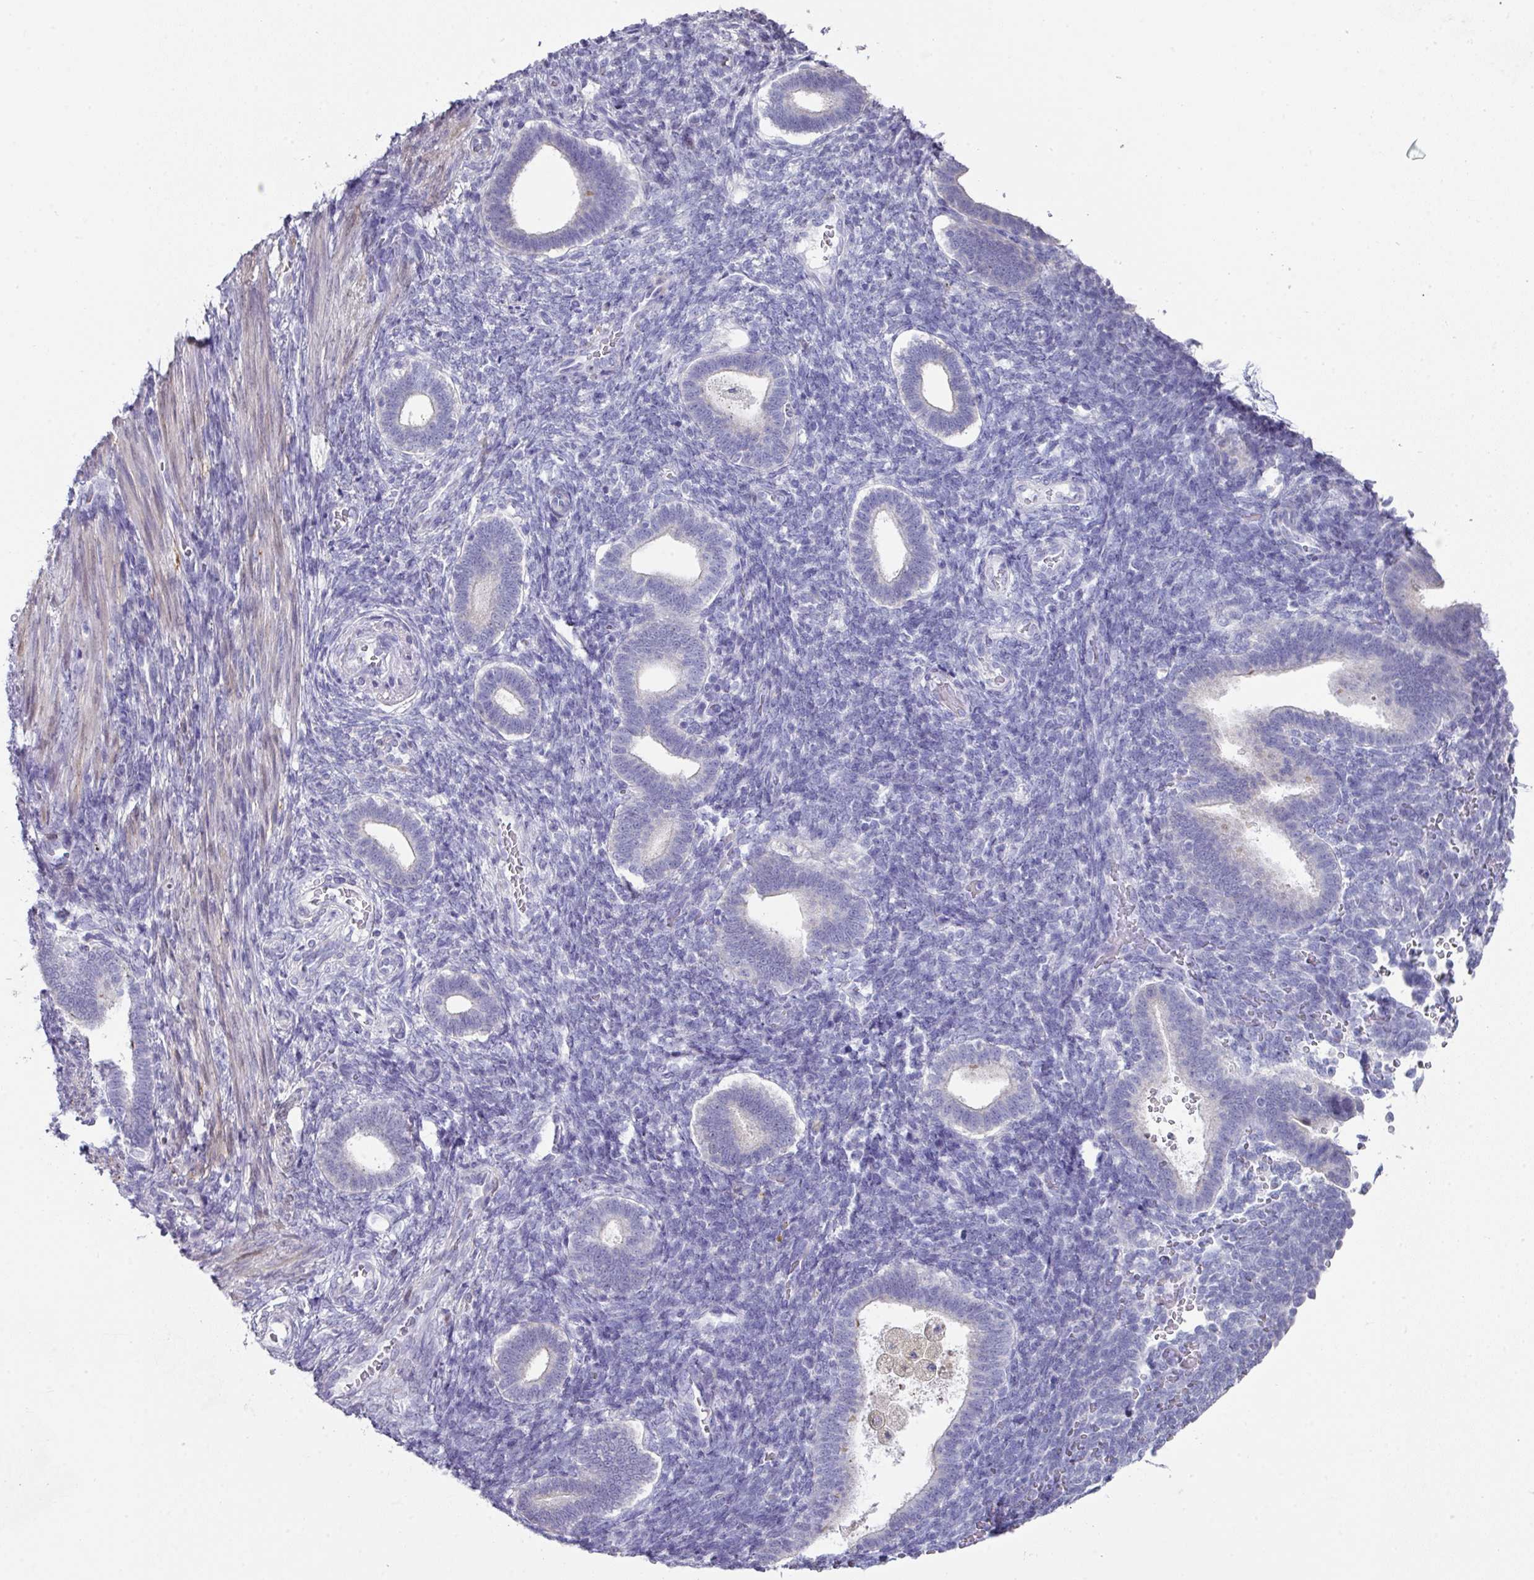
{"staining": {"intensity": "negative", "quantity": "none", "location": "none"}, "tissue": "endometrium", "cell_type": "Cells in endometrial stroma", "image_type": "normal", "snomed": [{"axis": "morphology", "description": "Normal tissue, NOS"}, {"axis": "topography", "description": "Endometrium"}], "caption": "Immunohistochemistry (IHC) micrograph of unremarkable endometrium: endometrium stained with DAB (3,3'-diaminobenzidine) reveals no significant protein staining in cells in endometrial stroma. (Stains: DAB IHC with hematoxylin counter stain, Microscopy: brightfield microscopy at high magnification).", "gene": "PEX10", "patient": {"sex": "female", "age": 34}}